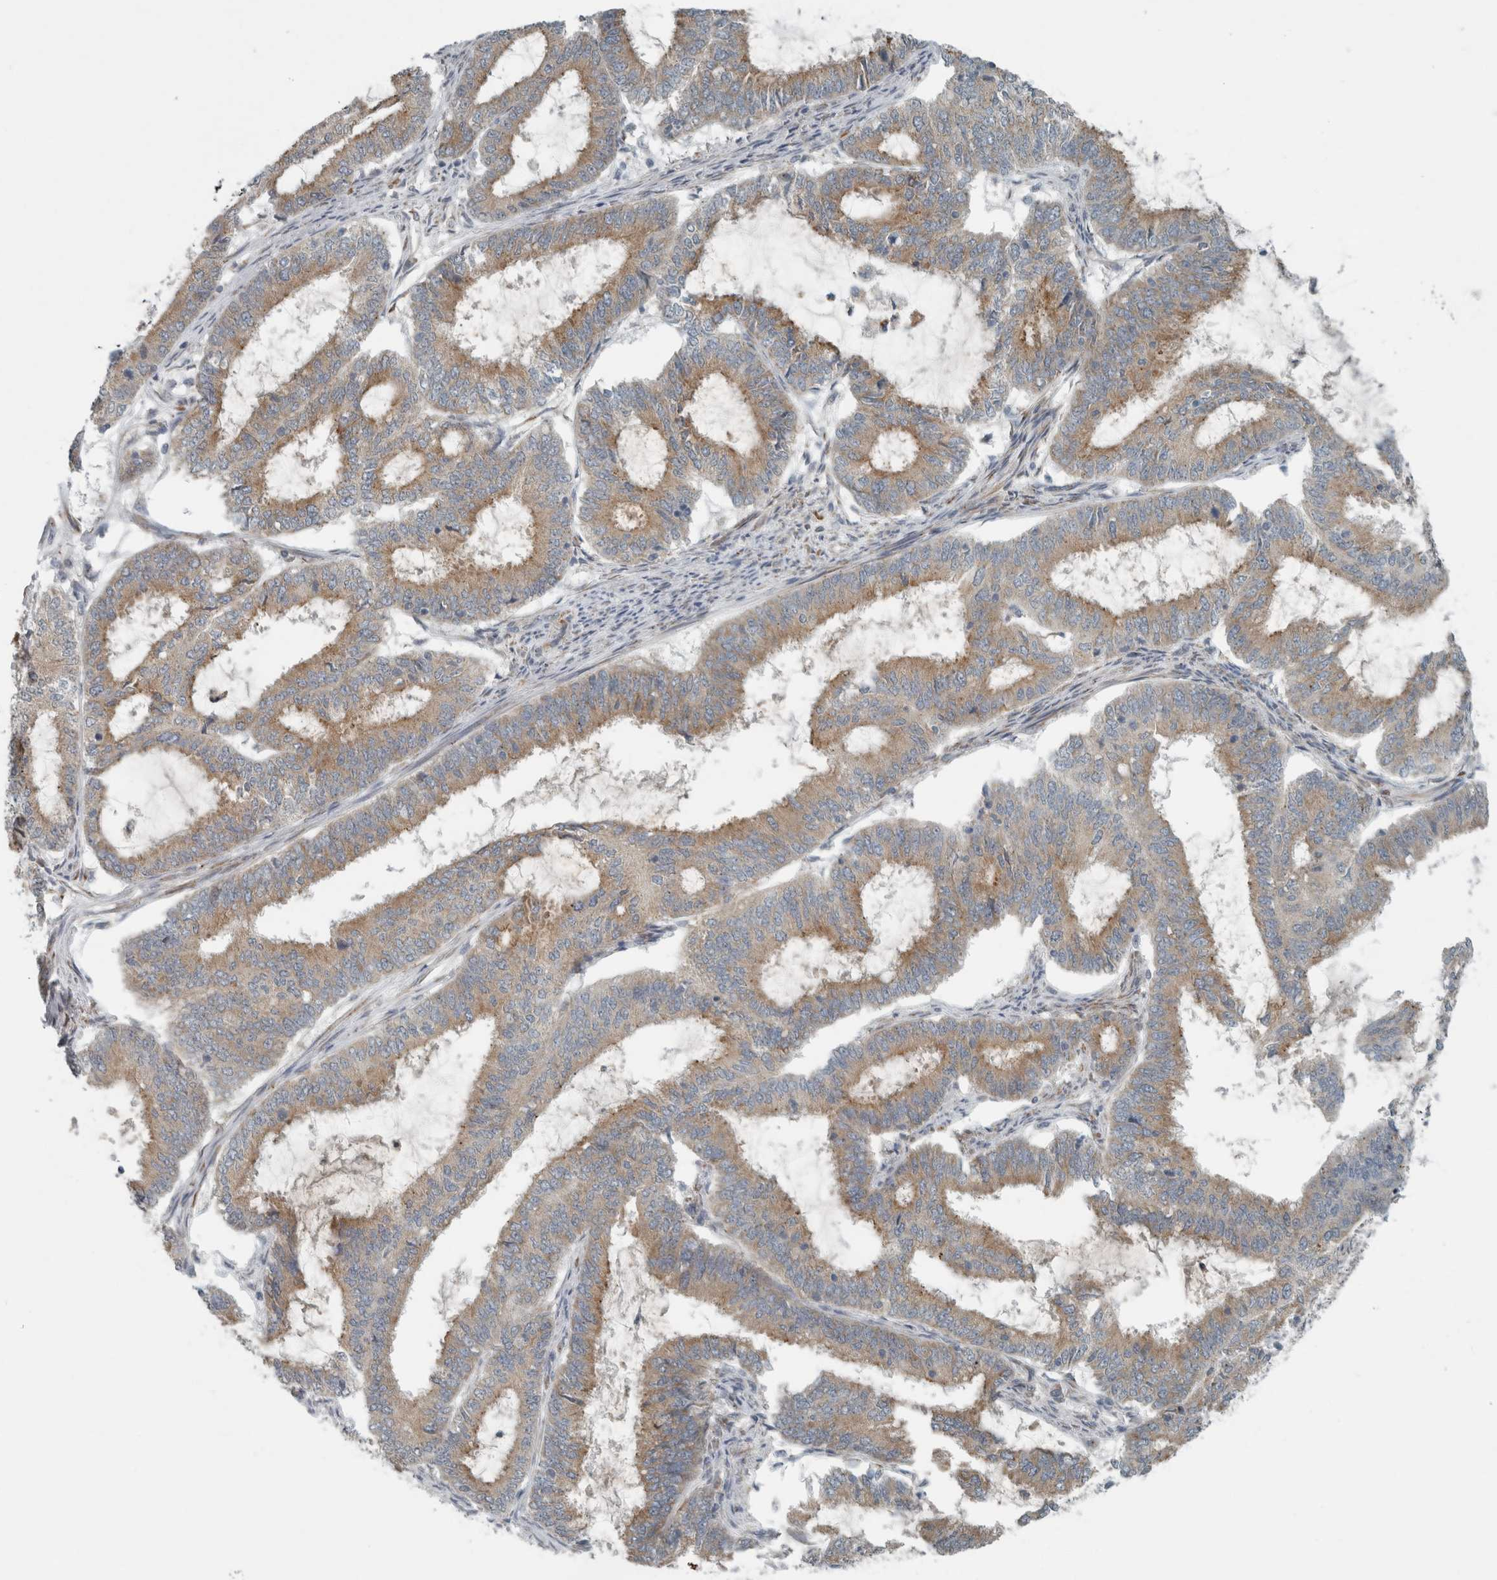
{"staining": {"intensity": "moderate", "quantity": ">75%", "location": "cytoplasmic/membranous"}, "tissue": "endometrial cancer", "cell_type": "Tumor cells", "image_type": "cancer", "snomed": [{"axis": "morphology", "description": "Adenocarcinoma, NOS"}, {"axis": "topography", "description": "Endometrium"}], "caption": "Protein expression analysis of human endometrial cancer (adenocarcinoma) reveals moderate cytoplasmic/membranous positivity in approximately >75% of tumor cells.", "gene": "KIF1C", "patient": {"sex": "female", "age": 51}}